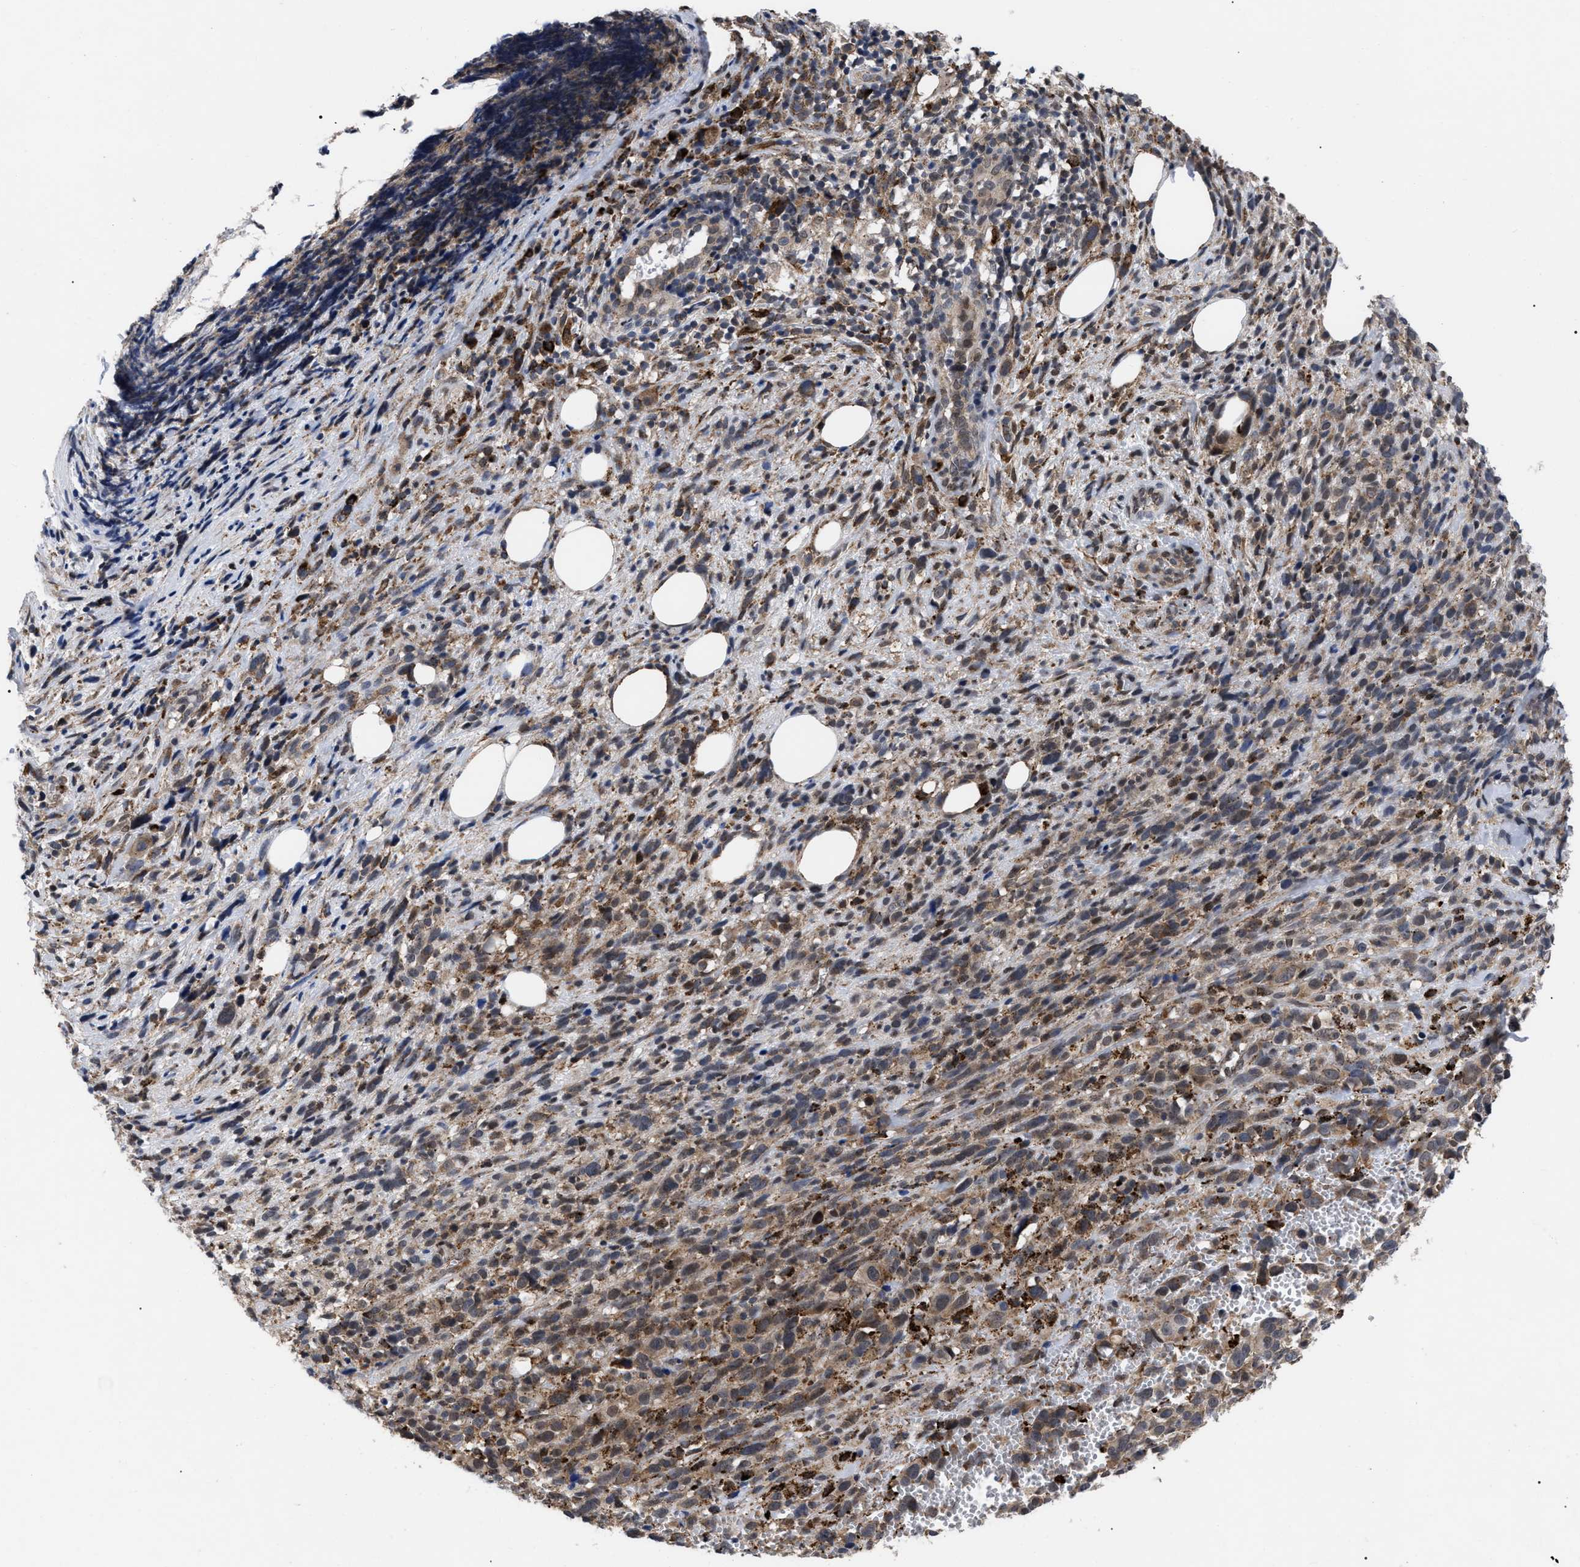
{"staining": {"intensity": "weak", "quantity": "25%-75%", "location": "cytoplasmic/membranous"}, "tissue": "melanoma", "cell_type": "Tumor cells", "image_type": "cancer", "snomed": [{"axis": "morphology", "description": "Malignant melanoma, NOS"}, {"axis": "topography", "description": "Skin"}], "caption": "Malignant melanoma stained with DAB (3,3'-diaminobenzidine) IHC exhibits low levels of weak cytoplasmic/membranous expression in about 25%-75% of tumor cells.", "gene": "UPF1", "patient": {"sex": "female", "age": 55}}